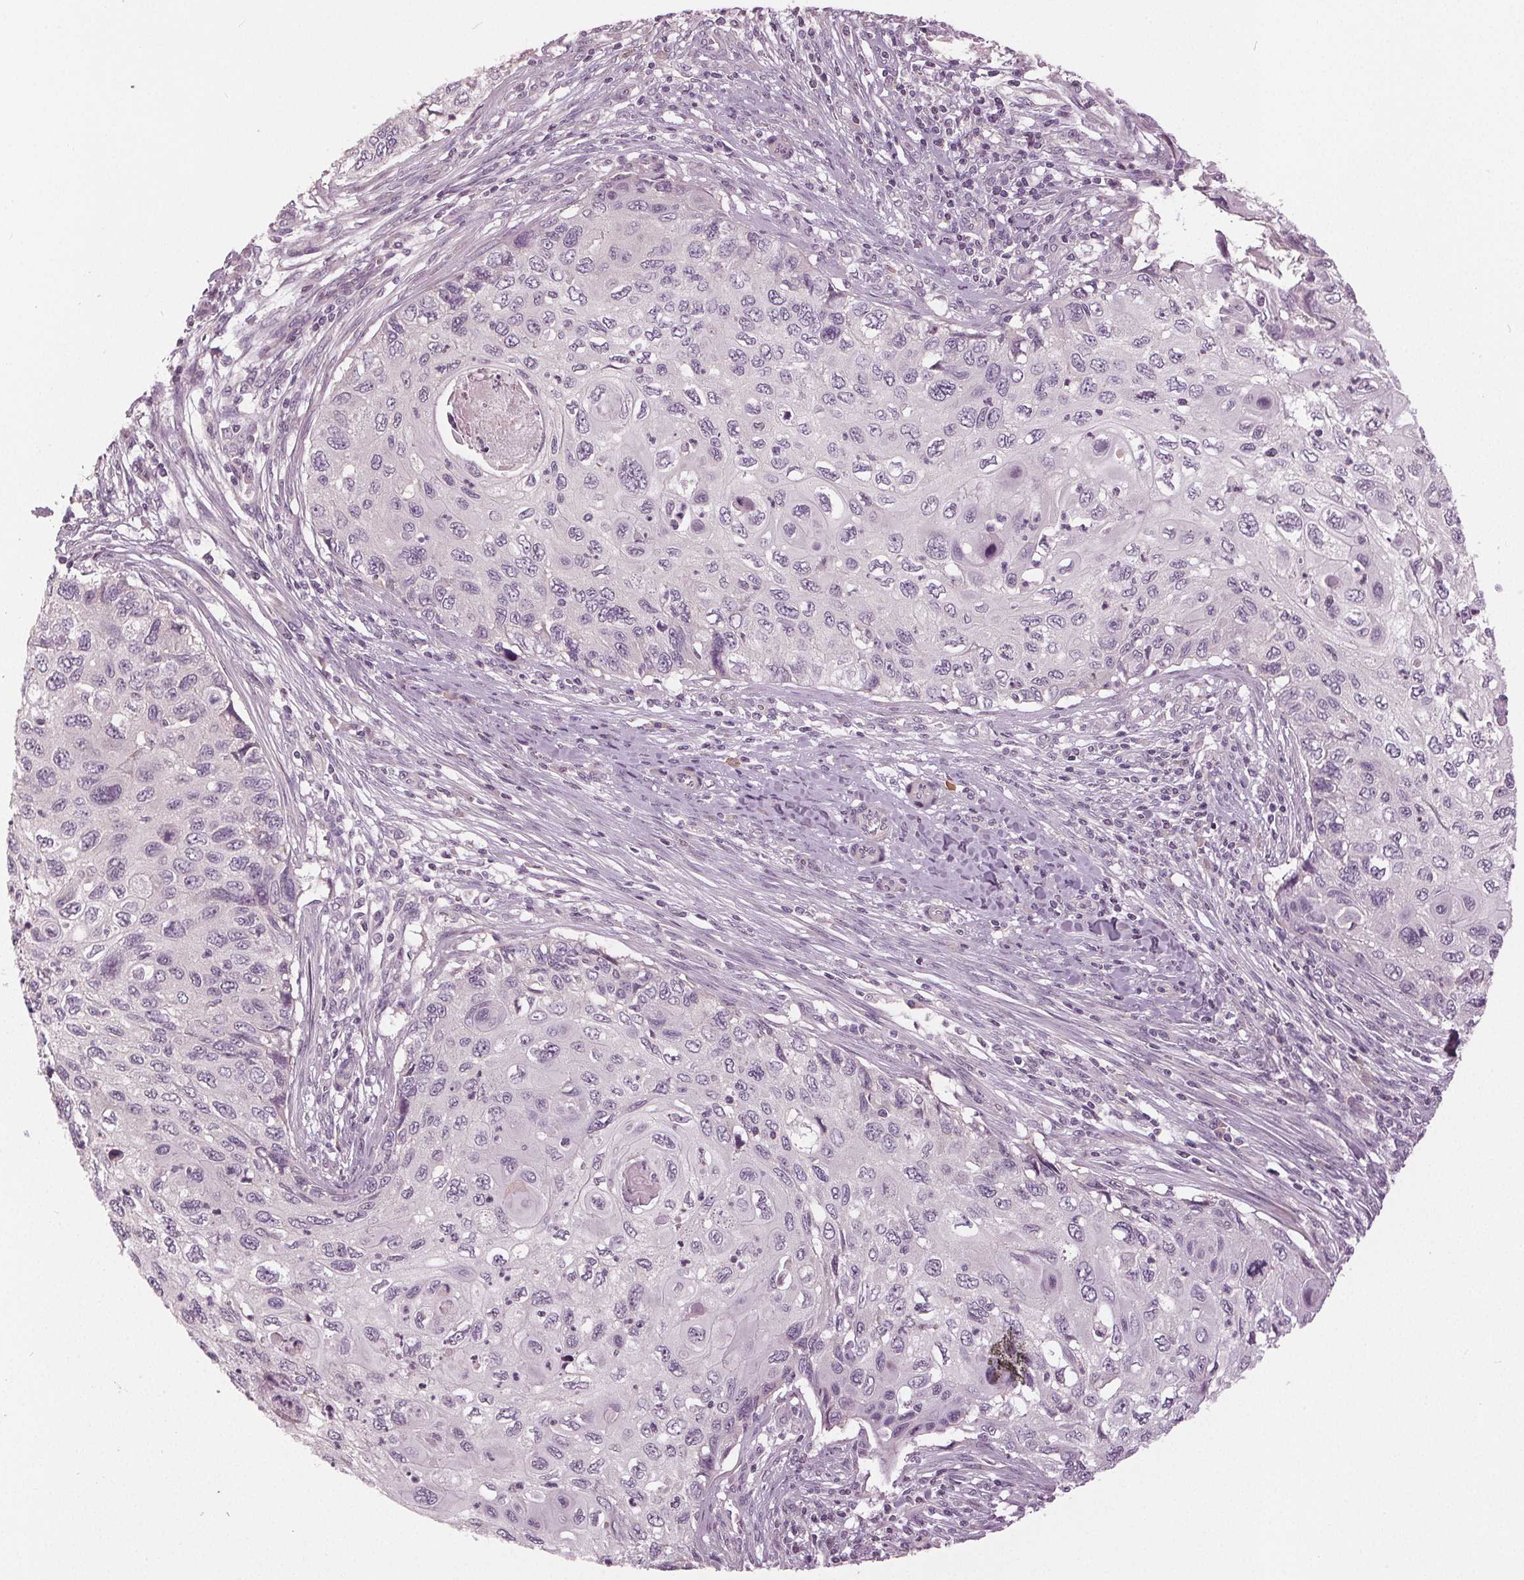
{"staining": {"intensity": "negative", "quantity": "none", "location": "none"}, "tissue": "cervical cancer", "cell_type": "Tumor cells", "image_type": "cancer", "snomed": [{"axis": "morphology", "description": "Squamous cell carcinoma, NOS"}, {"axis": "topography", "description": "Cervix"}], "caption": "The photomicrograph shows no staining of tumor cells in squamous cell carcinoma (cervical). (DAB (3,3'-diaminobenzidine) immunohistochemistry with hematoxylin counter stain).", "gene": "KLK13", "patient": {"sex": "female", "age": 70}}